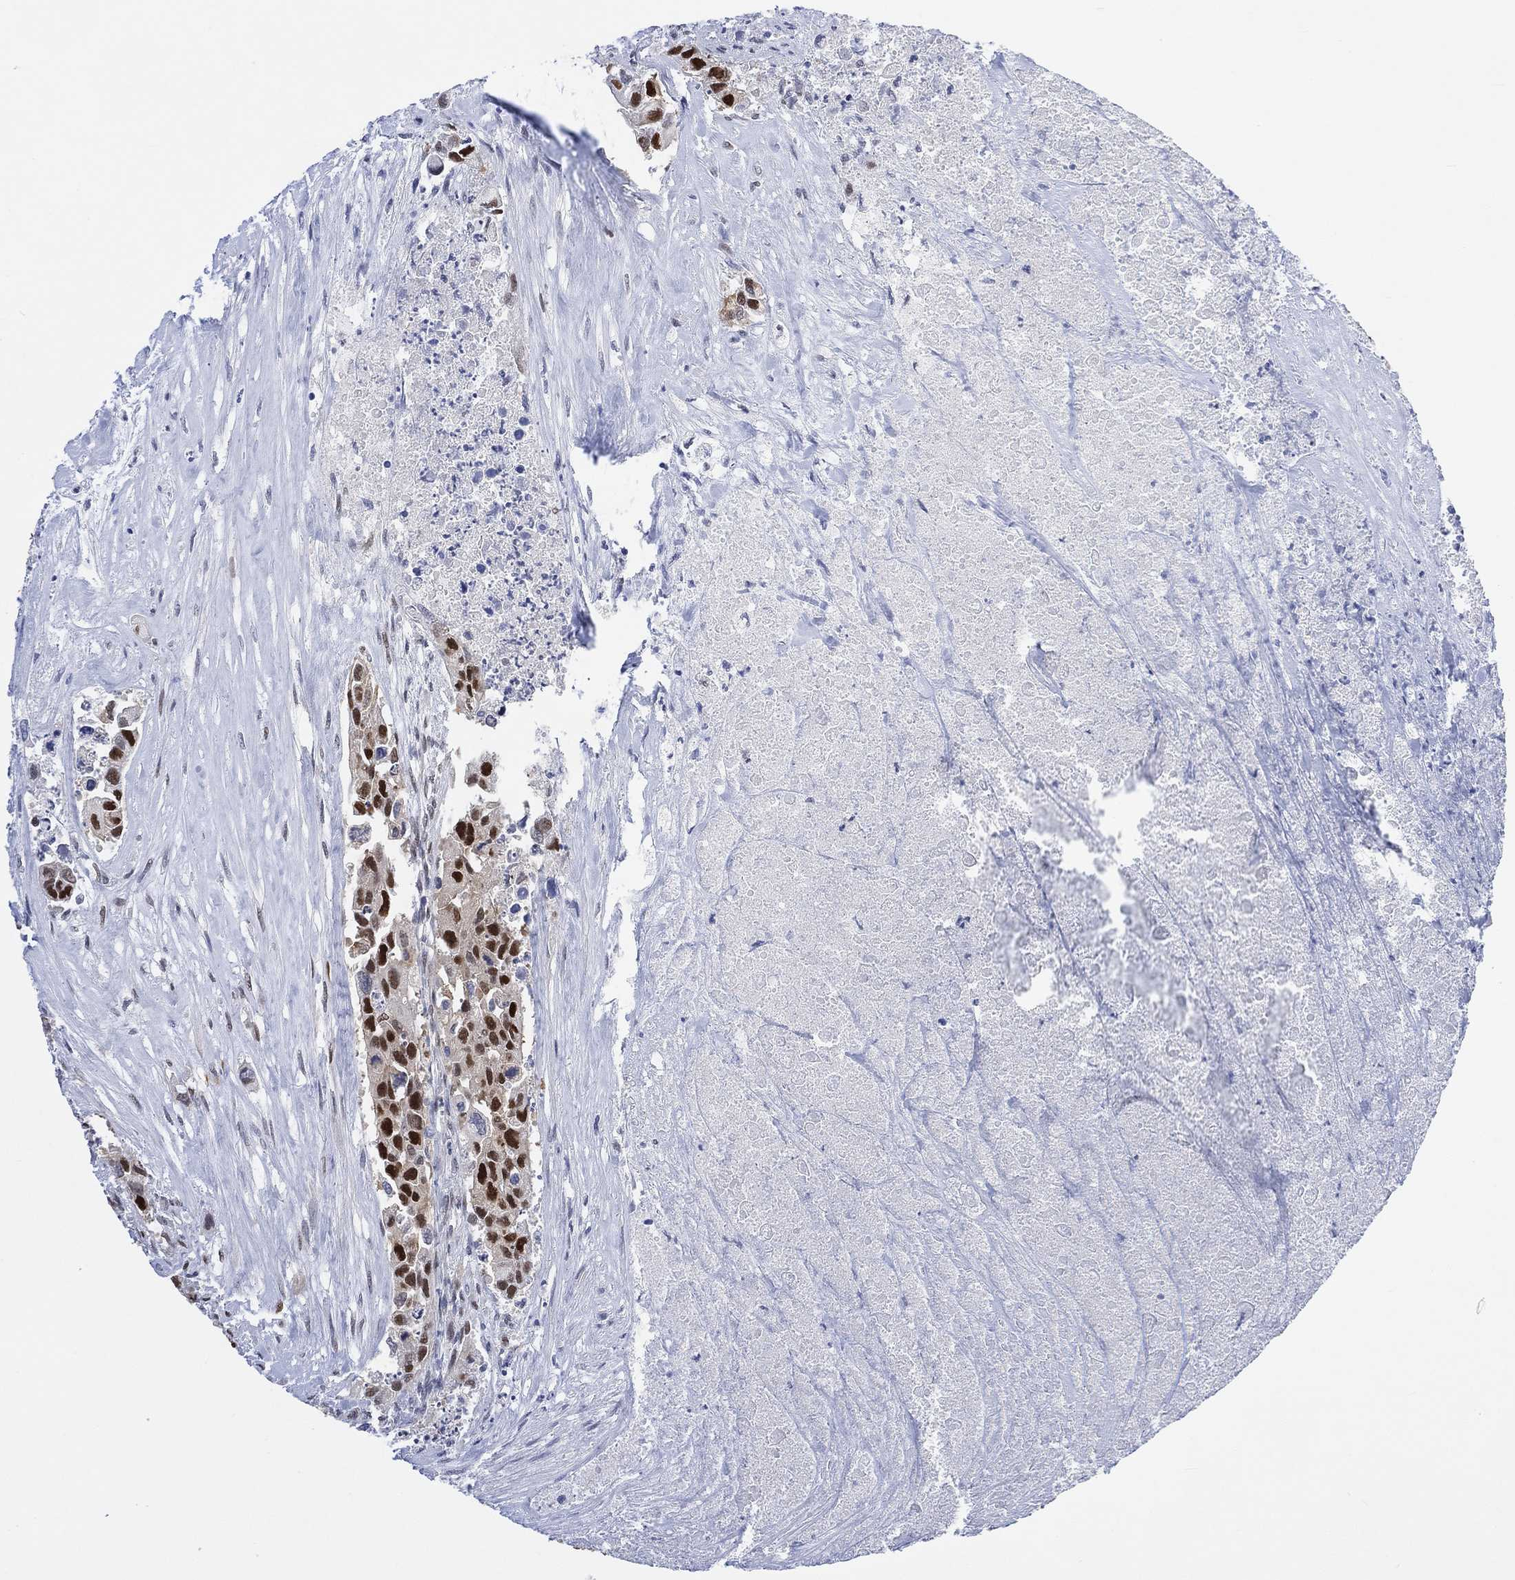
{"staining": {"intensity": "strong", "quantity": ">75%", "location": "nuclear"}, "tissue": "urothelial cancer", "cell_type": "Tumor cells", "image_type": "cancer", "snomed": [{"axis": "morphology", "description": "Urothelial carcinoma, High grade"}, {"axis": "topography", "description": "Urinary bladder"}], "caption": "Protein expression analysis of human high-grade urothelial carcinoma reveals strong nuclear staining in approximately >75% of tumor cells.", "gene": "RAD54L2", "patient": {"sex": "female", "age": 73}}